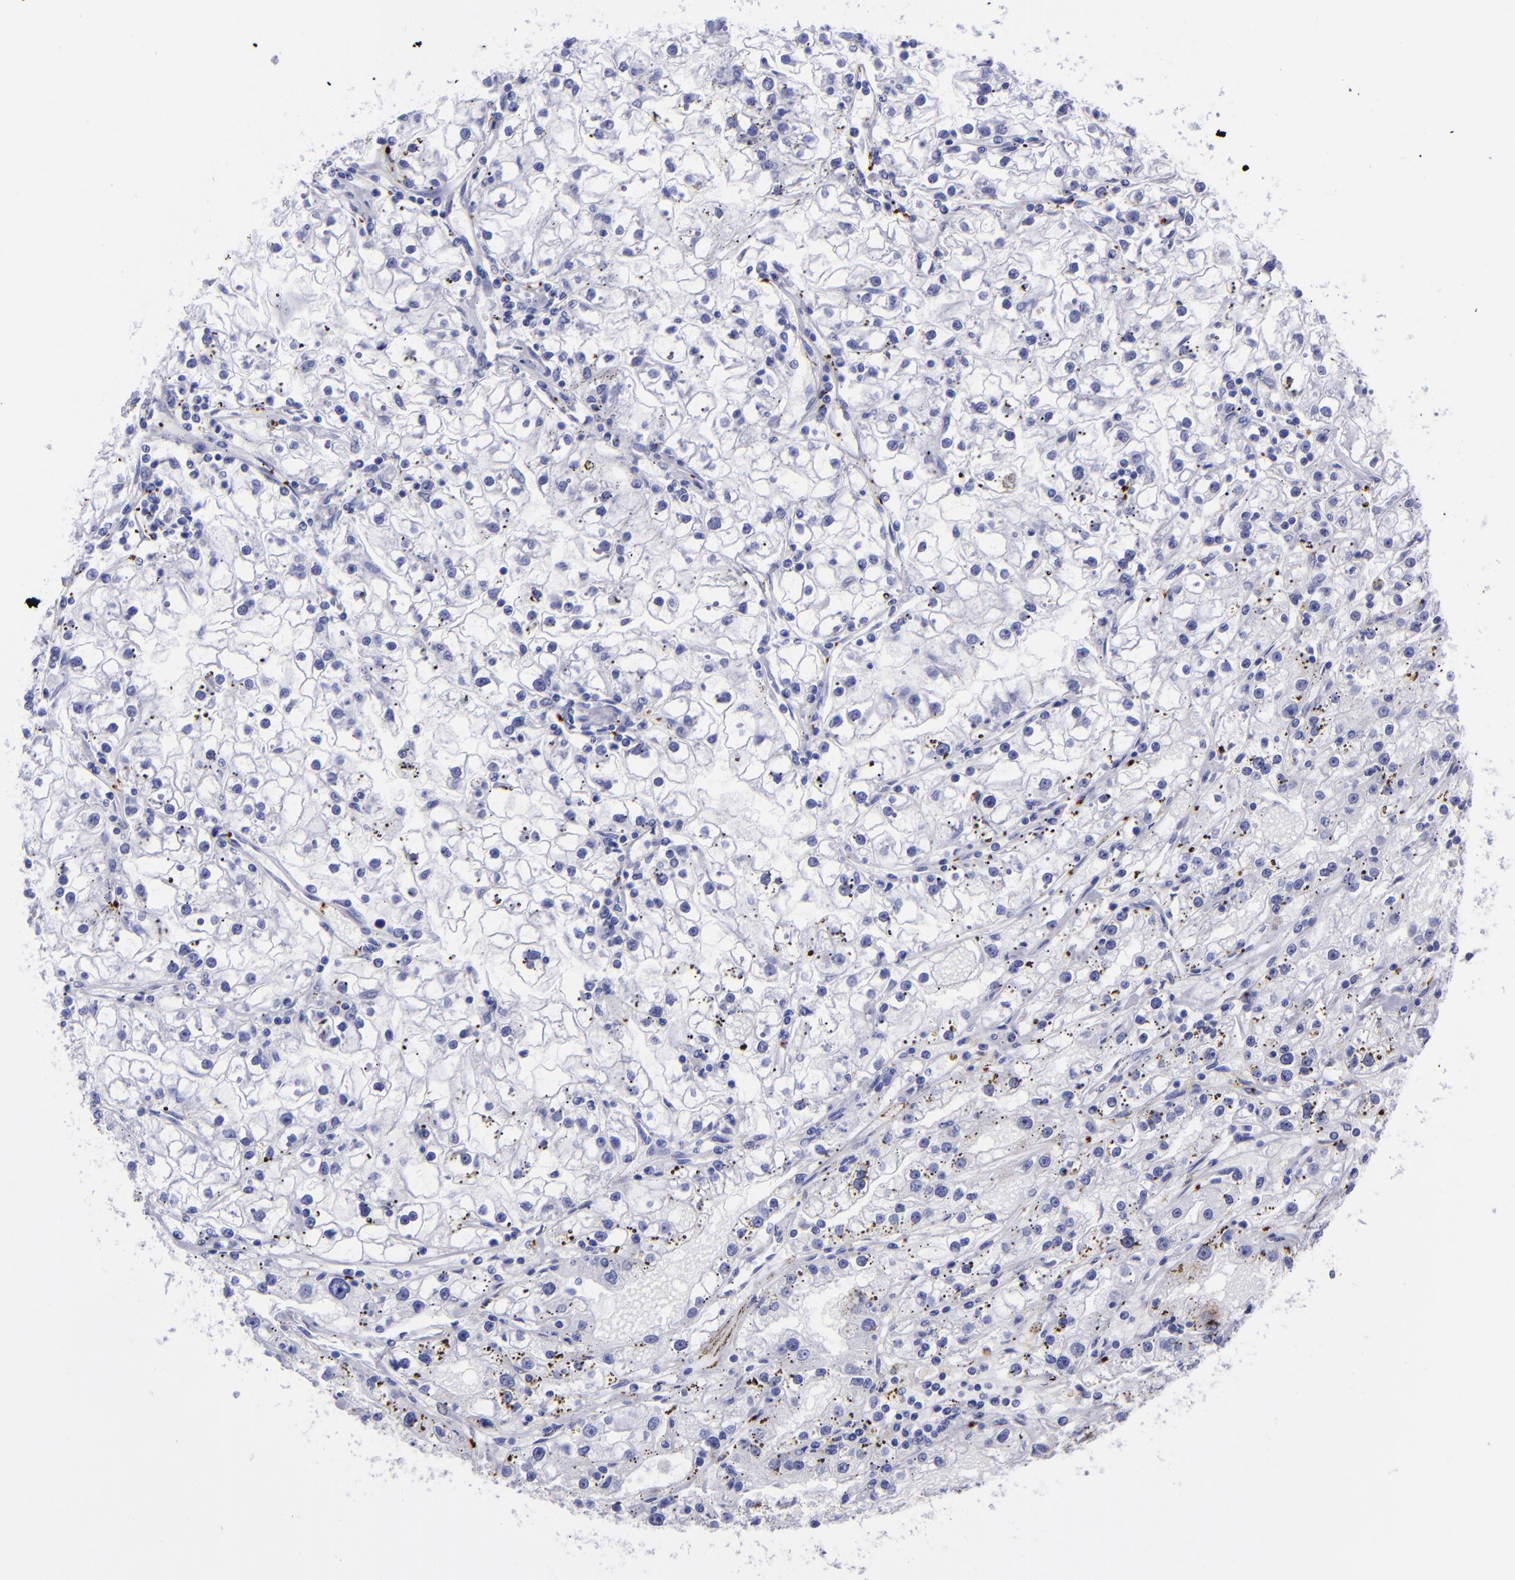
{"staining": {"intensity": "negative", "quantity": "none", "location": "none"}, "tissue": "renal cancer", "cell_type": "Tumor cells", "image_type": "cancer", "snomed": [{"axis": "morphology", "description": "Adenocarcinoma, NOS"}, {"axis": "topography", "description": "Kidney"}], "caption": "Histopathology image shows no significant protein positivity in tumor cells of renal cancer. The staining was performed using DAB to visualize the protein expression in brown, while the nuclei were stained in blue with hematoxylin (Magnification: 20x).", "gene": "EFCAB13", "patient": {"sex": "male", "age": 56}}